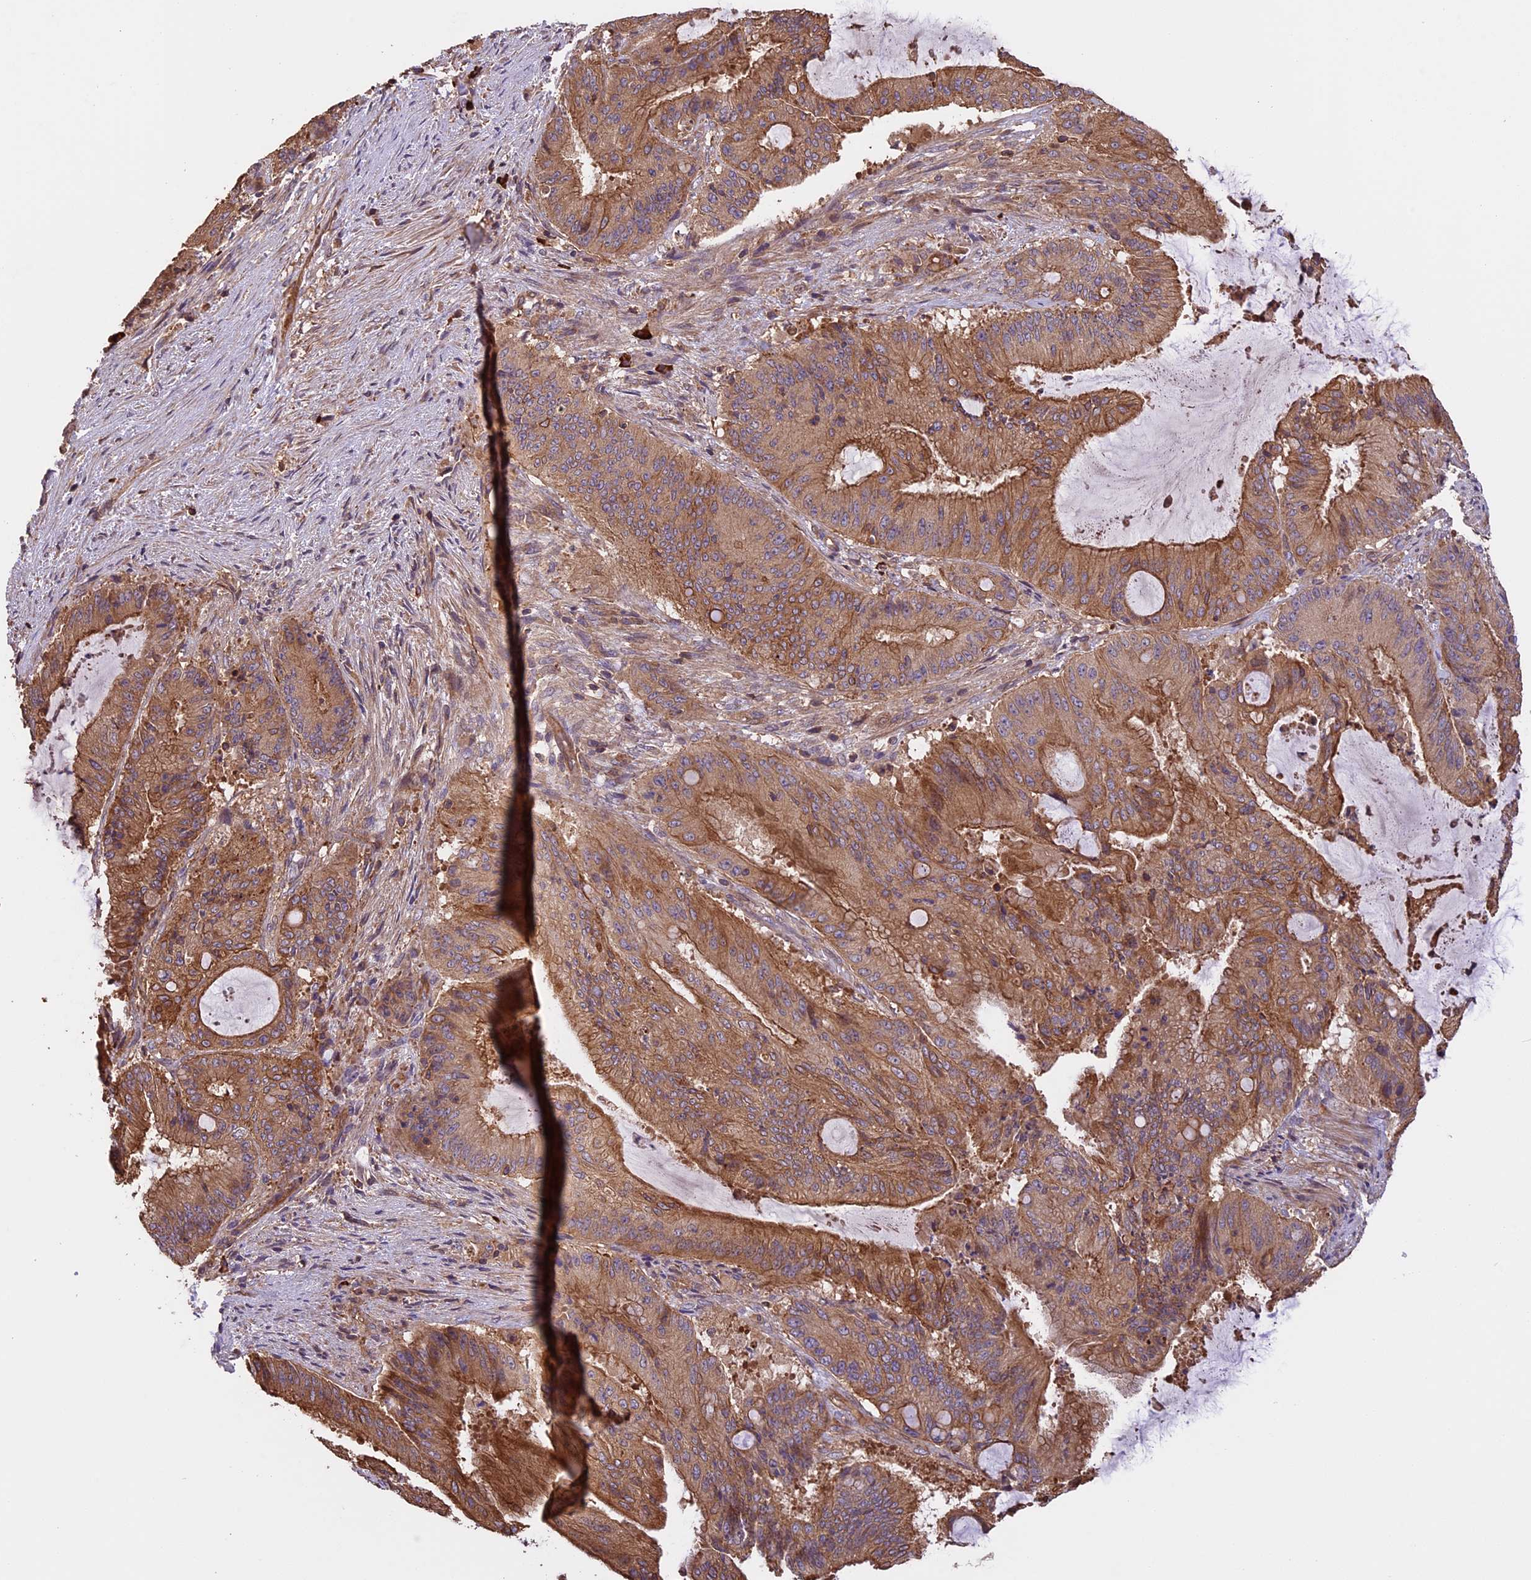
{"staining": {"intensity": "moderate", "quantity": ">75%", "location": "cytoplasmic/membranous"}, "tissue": "liver cancer", "cell_type": "Tumor cells", "image_type": "cancer", "snomed": [{"axis": "morphology", "description": "Normal tissue, NOS"}, {"axis": "morphology", "description": "Cholangiocarcinoma"}, {"axis": "topography", "description": "Liver"}, {"axis": "topography", "description": "Peripheral nerve tissue"}], "caption": "Protein analysis of liver cancer tissue demonstrates moderate cytoplasmic/membranous staining in about >75% of tumor cells. The protein is shown in brown color, while the nuclei are stained blue.", "gene": "GAS8", "patient": {"sex": "female", "age": 73}}